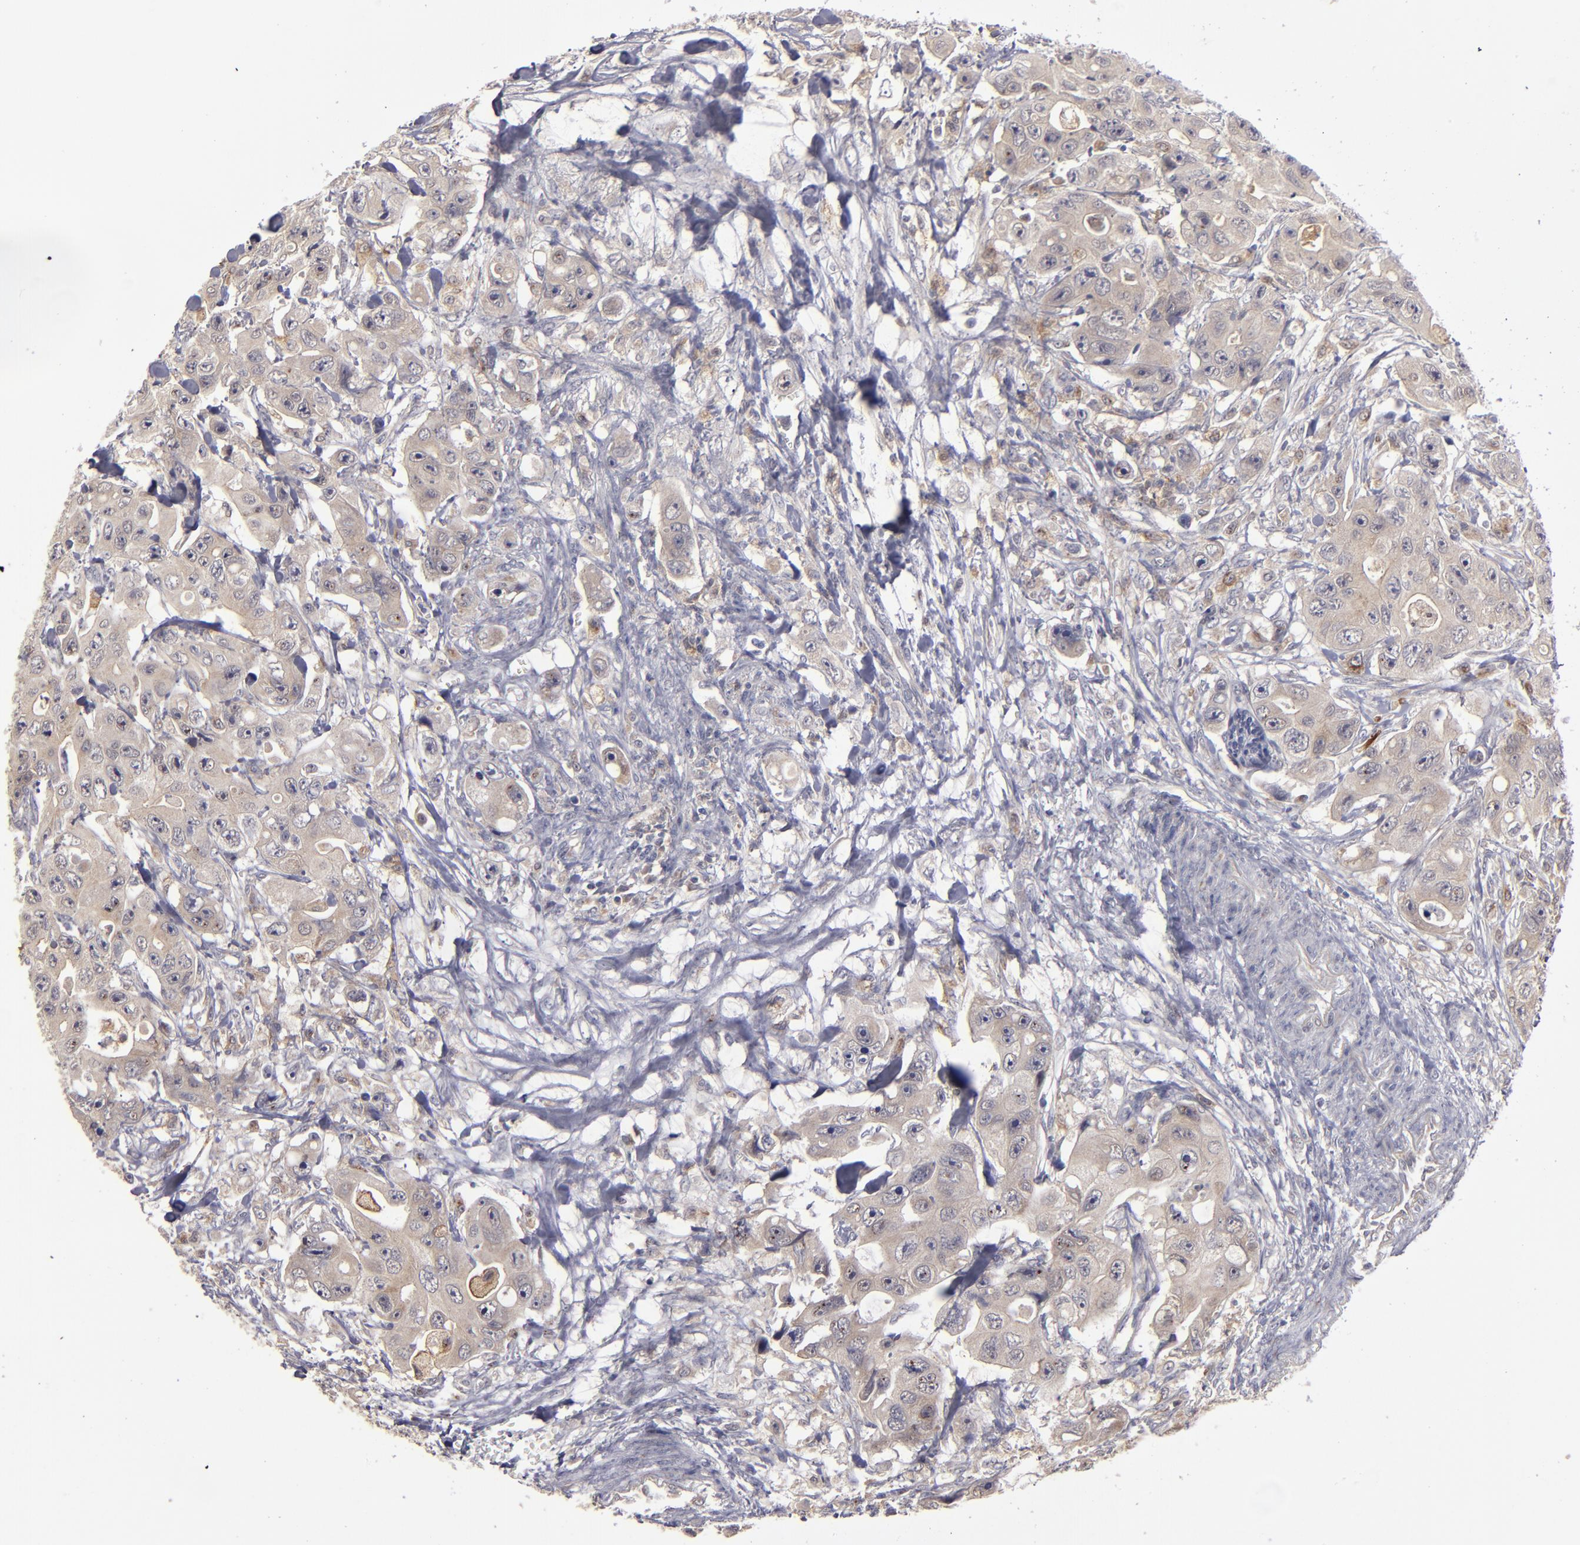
{"staining": {"intensity": "moderate", "quantity": ">75%", "location": "cytoplasmic/membranous"}, "tissue": "colorectal cancer", "cell_type": "Tumor cells", "image_type": "cancer", "snomed": [{"axis": "morphology", "description": "Adenocarcinoma, NOS"}, {"axis": "topography", "description": "Colon"}], "caption": "The histopathology image exhibits a brown stain indicating the presence of a protein in the cytoplasmic/membranous of tumor cells in colorectal adenocarcinoma.", "gene": "EXD2", "patient": {"sex": "female", "age": 46}}